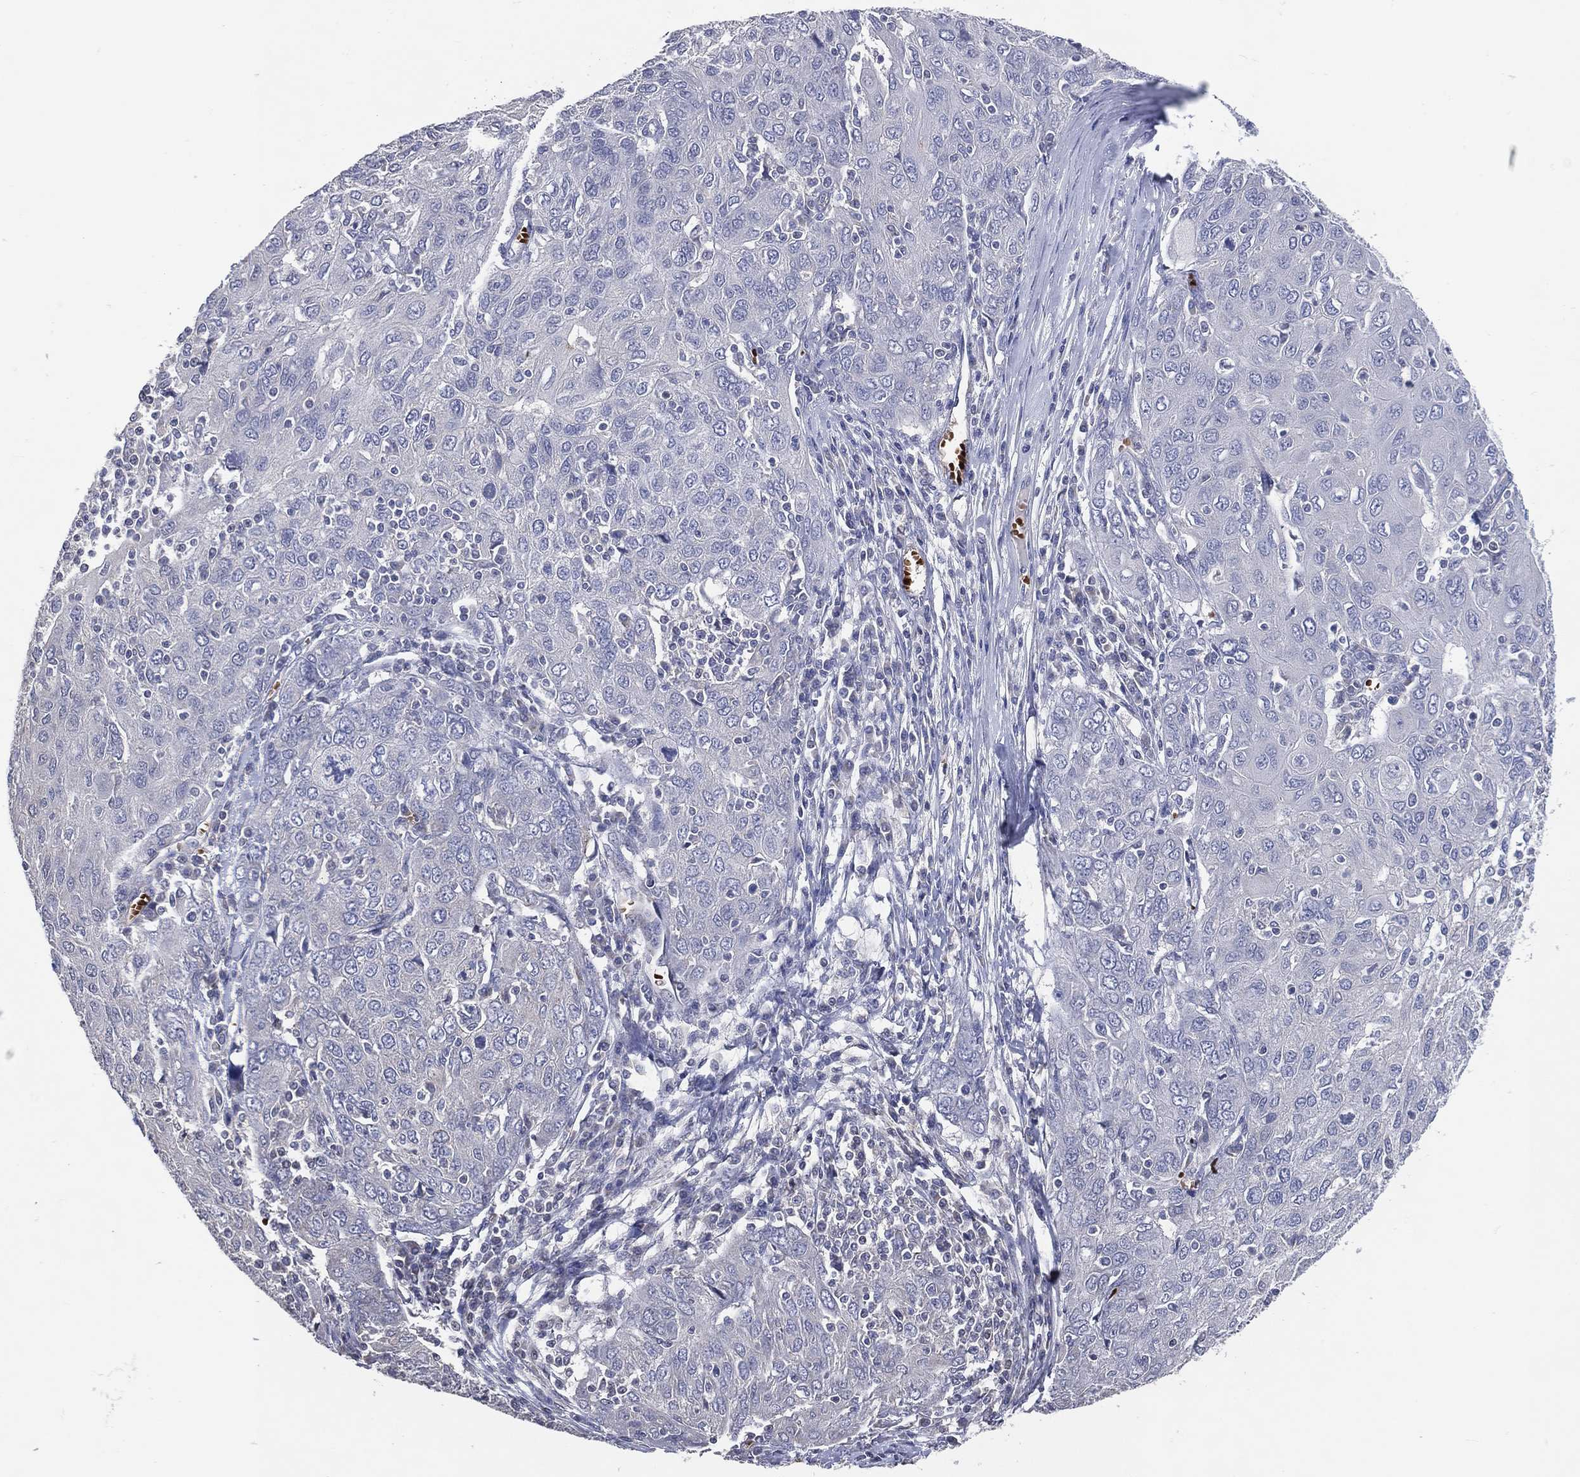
{"staining": {"intensity": "negative", "quantity": "none", "location": "none"}, "tissue": "ovarian cancer", "cell_type": "Tumor cells", "image_type": "cancer", "snomed": [{"axis": "morphology", "description": "Carcinoma, endometroid"}, {"axis": "topography", "description": "Ovary"}], "caption": "Immunohistochemical staining of ovarian cancer exhibits no significant expression in tumor cells.", "gene": "DNAH7", "patient": {"sex": "female", "age": 50}}